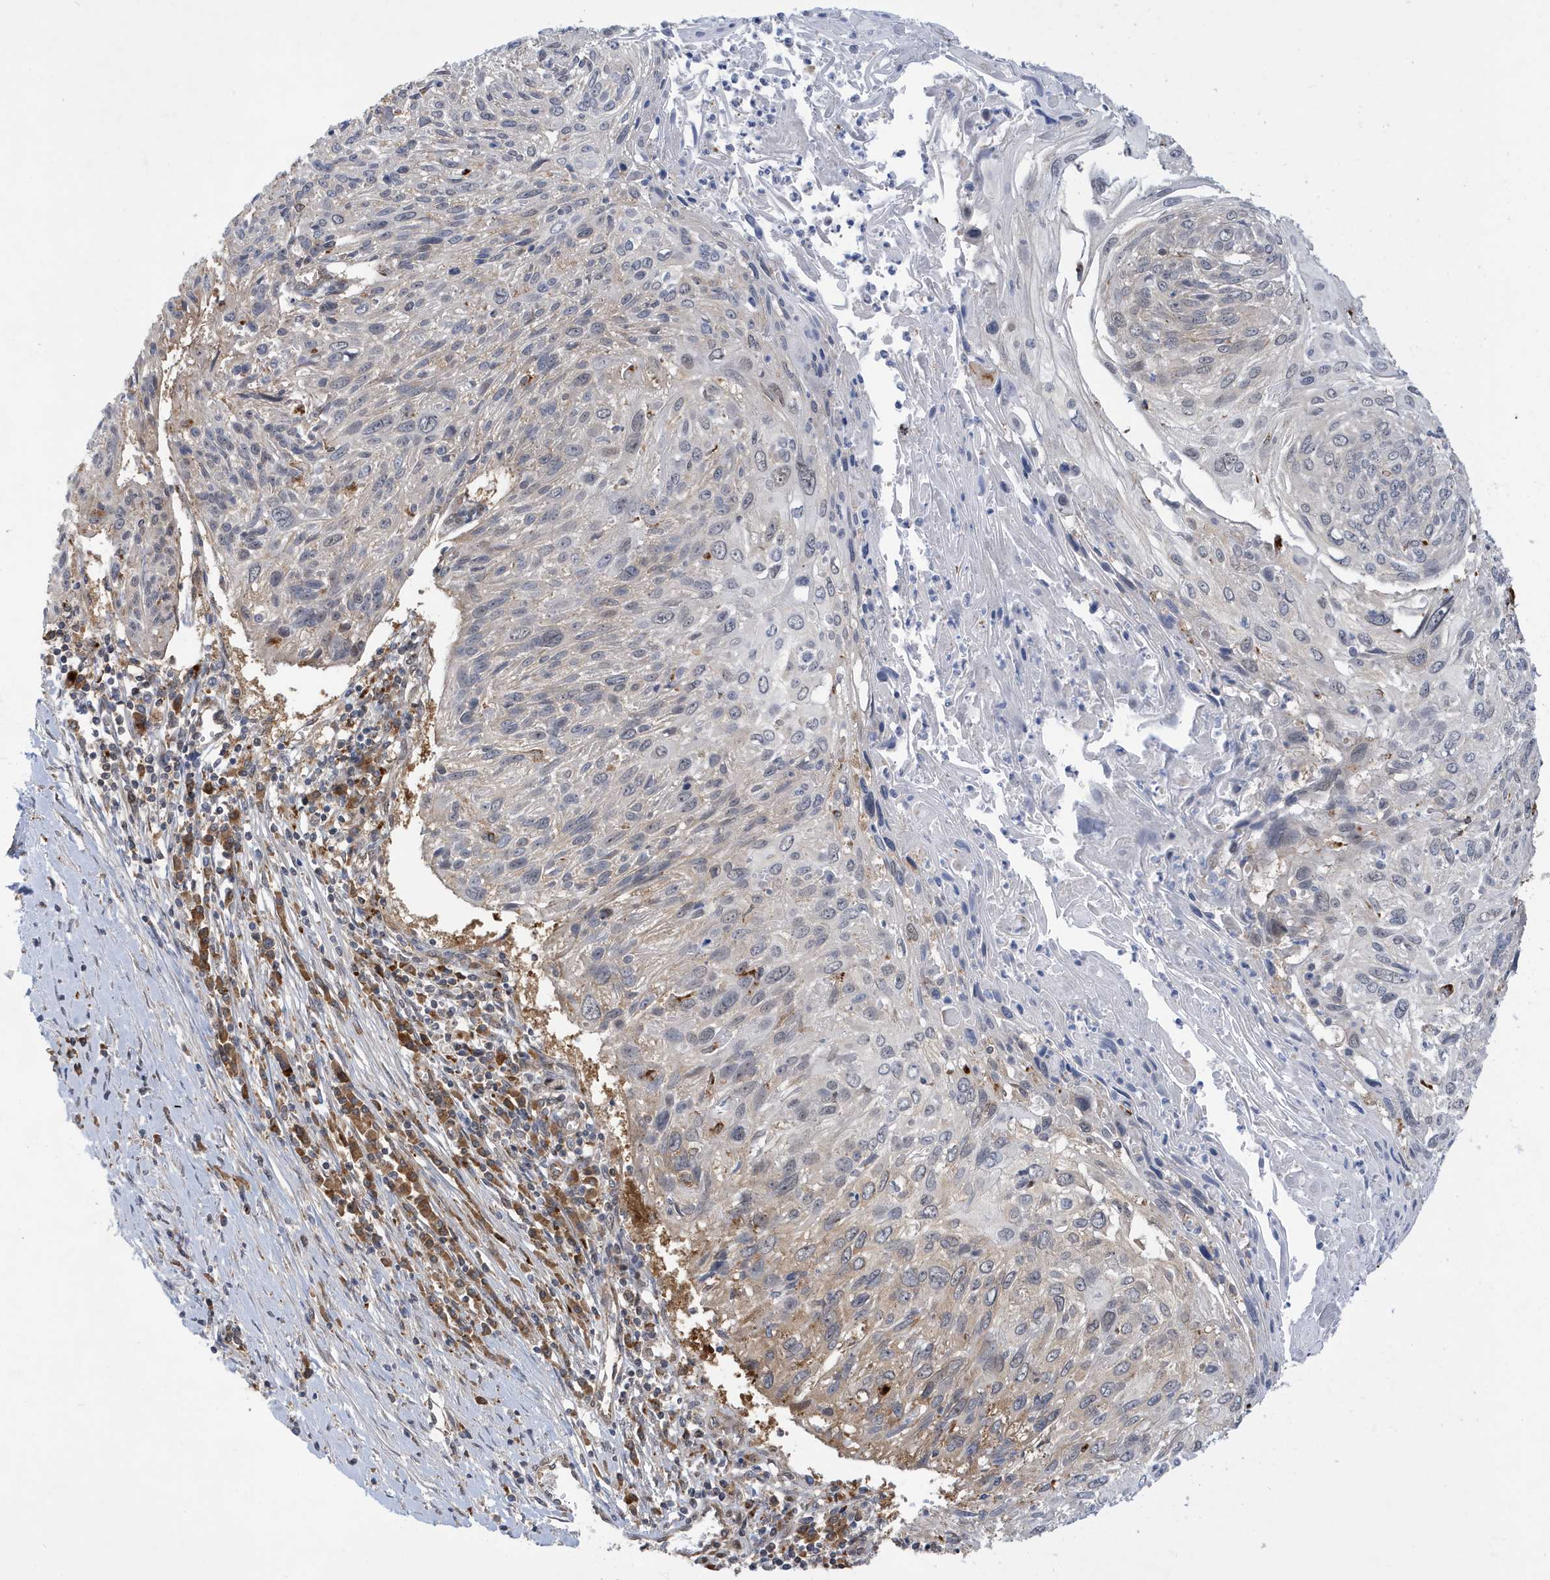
{"staining": {"intensity": "weak", "quantity": "<25%", "location": "cytoplasmic/membranous"}, "tissue": "cervical cancer", "cell_type": "Tumor cells", "image_type": "cancer", "snomed": [{"axis": "morphology", "description": "Squamous cell carcinoma, NOS"}, {"axis": "topography", "description": "Cervix"}], "caption": "A high-resolution micrograph shows IHC staining of cervical cancer, which demonstrates no significant staining in tumor cells.", "gene": "ZNF507", "patient": {"sex": "female", "age": 51}}